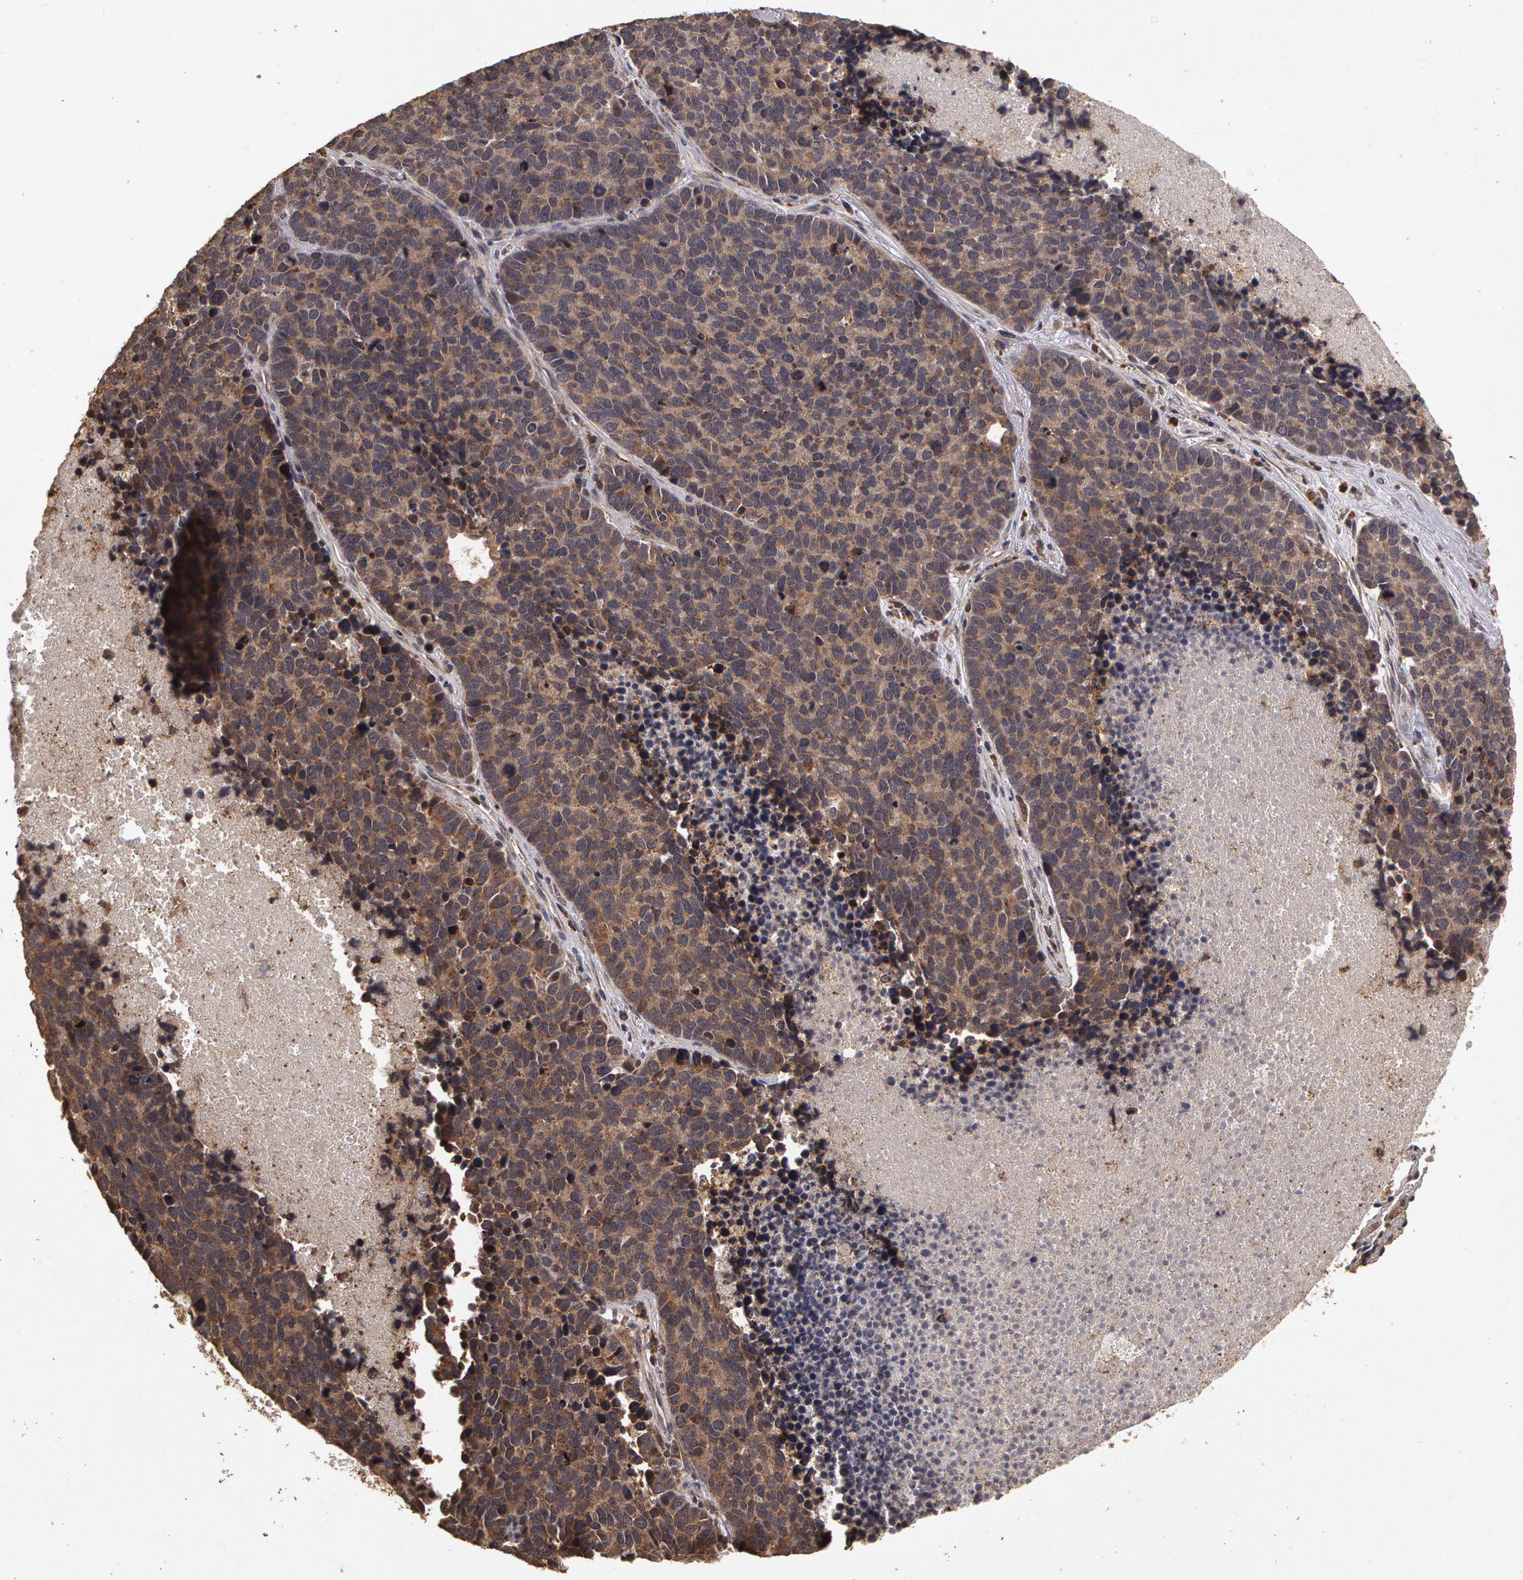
{"staining": {"intensity": "weak", "quantity": "25%-75%", "location": "cytoplasmic/membranous"}, "tissue": "lung cancer", "cell_type": "Tumor cells", "image_type": "cancer", "snomed": [{"axis": "morphology", "description": "Neoplasm, malignant, NOS"}, {"axis": "topography", "description": "Lung"}], "caption": "A micrograph of lung cancer (malignant neoplasm) stained for a protein shows weak cytoplasmic/membranous brown staining in tumor cells.", "gene": "CALR", "patient": {"sex": "female", "age": 75}}